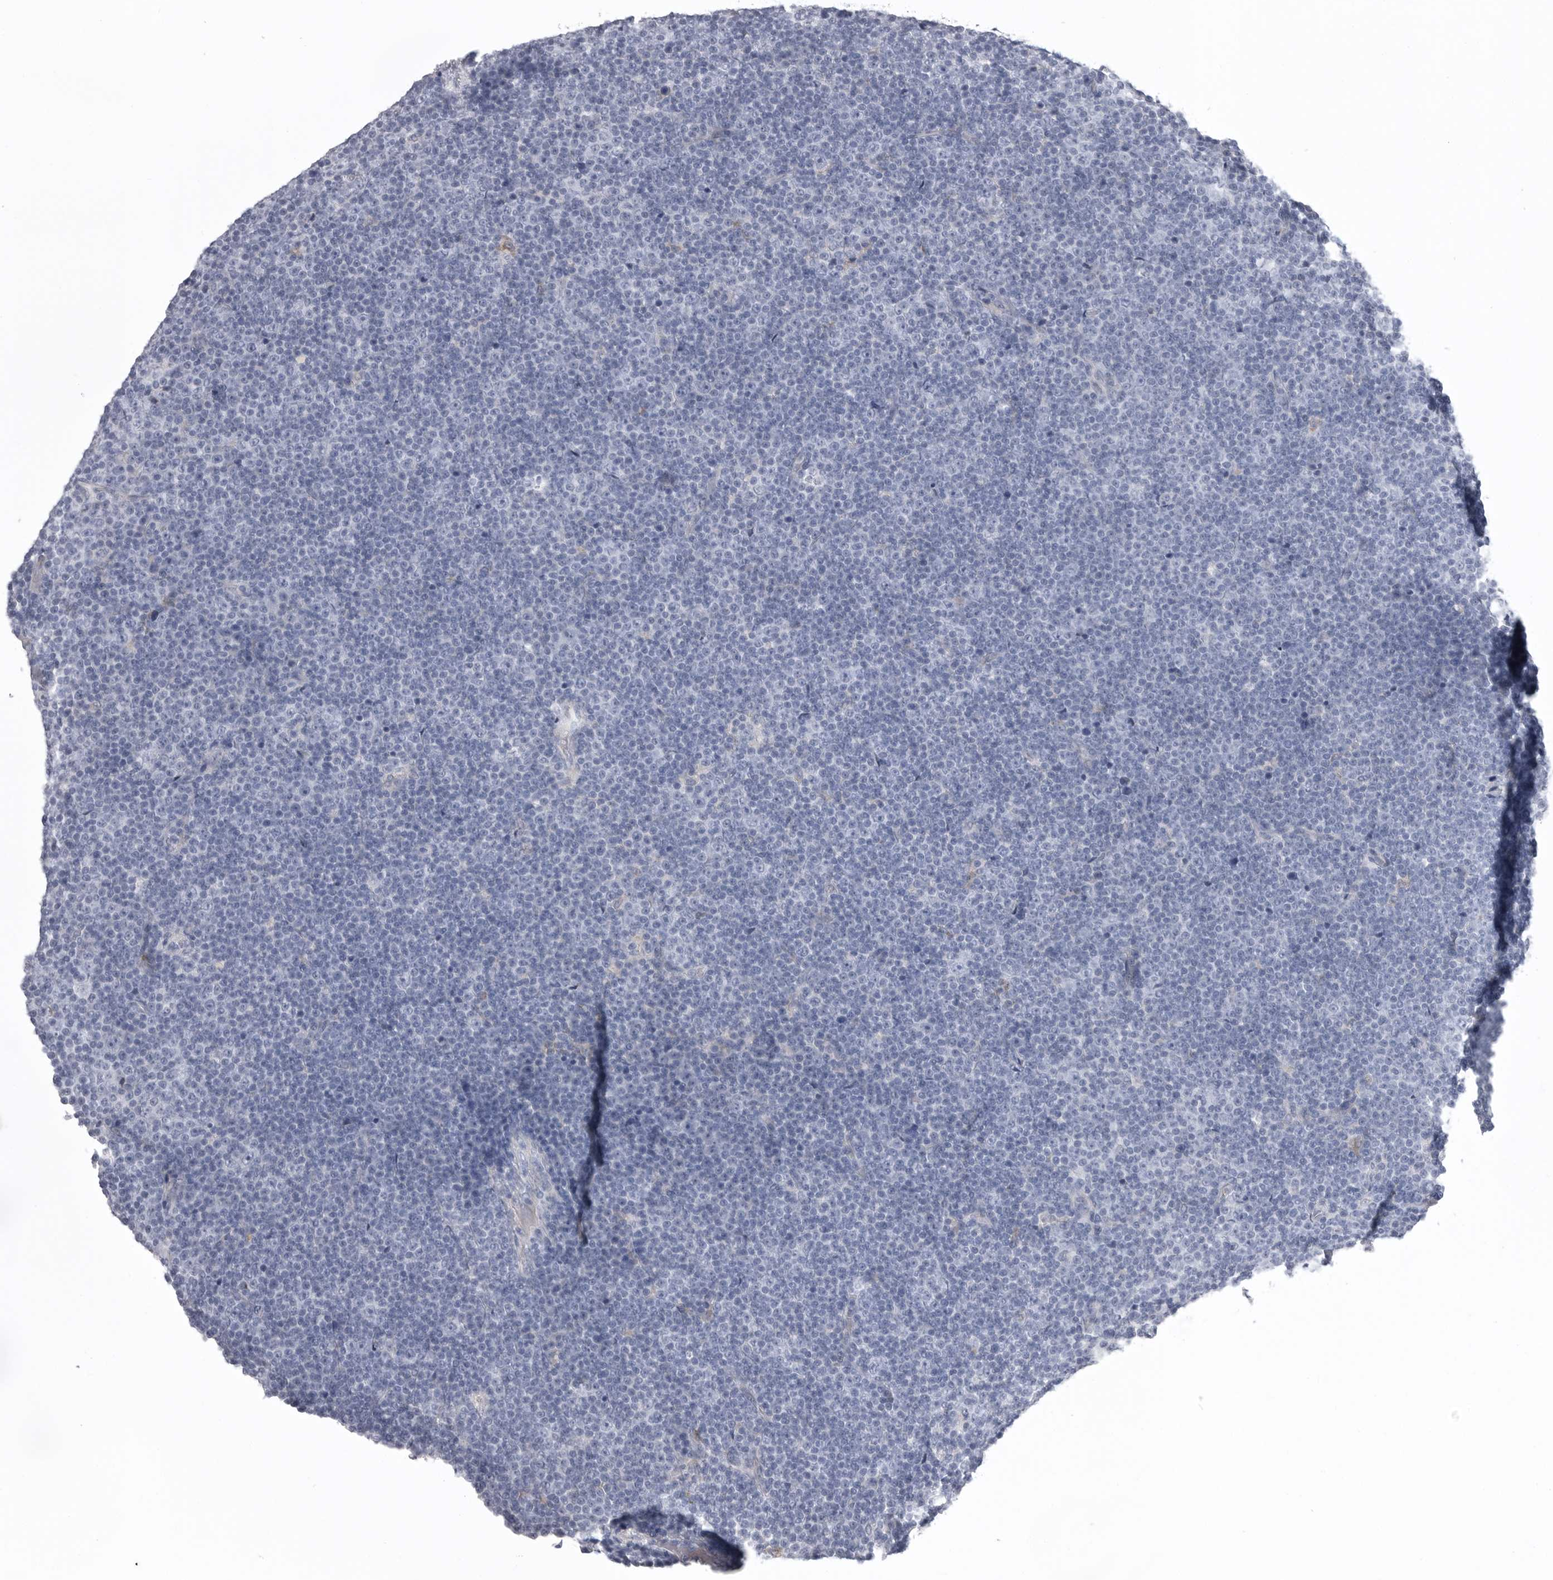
{"staining": {"intensity": "negative", "quantity": "none", "location": "none"}, "tissue": "lymphoma", "cell_type": "Tumor cells", "image_type": "cancer", "snomed": [{"axis": "morphology", "description": "Malignant lymphoma, non-Hodgkin's type, Low grade"}, {"axis": "topography", "description": "Lymph node"}], "caption": "Immunohistochemical staining of human malignant lymphoma, non-Hodgkin's type (low-grade) reveals no significant staining in tumor cells. (DAB immunohistochemistry (IHC) with hematoxylin counter stain).", "gene": "SERPING1", "patient": {"sex": "female", "age": 67}}